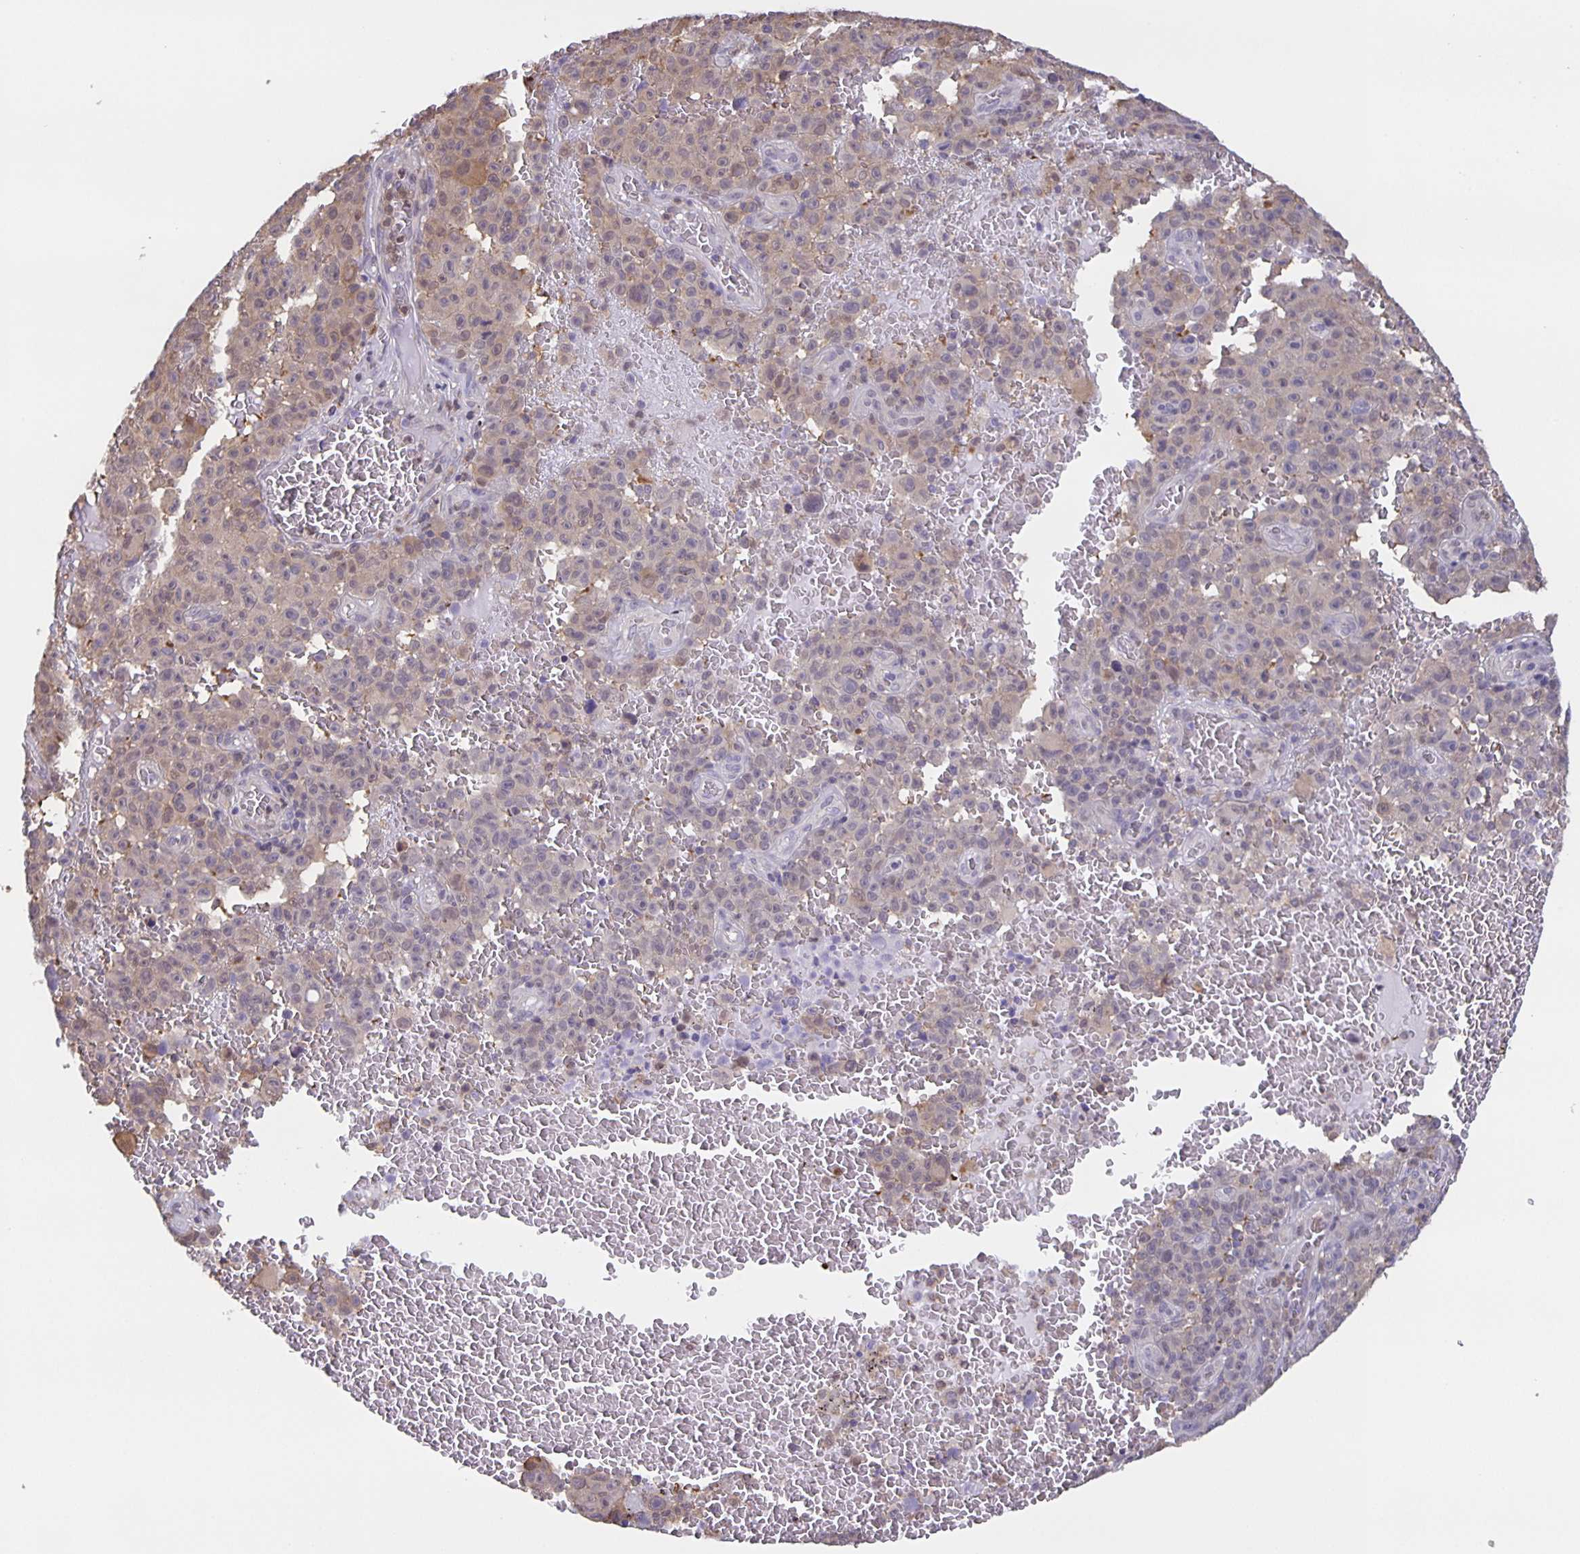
{"staining": {"intensity": "weak", "quantity": "<25%", "location": "cytoplasmic/membranous"}, "tissue": "melanoma", "cell_type": "Tumor cells", "image_type": "cancer", "snomed": [{"axis": "morphology", "description": "Malignant melanoma, NOS"}, {"axis": "topography", "description": "Skin"}], "caption": "The photomicrograph demonstrates no significant expression in tumor cells of melanoma.", "gene": "MARCHF6", "patient": {"sex": "female", "age": 82}}